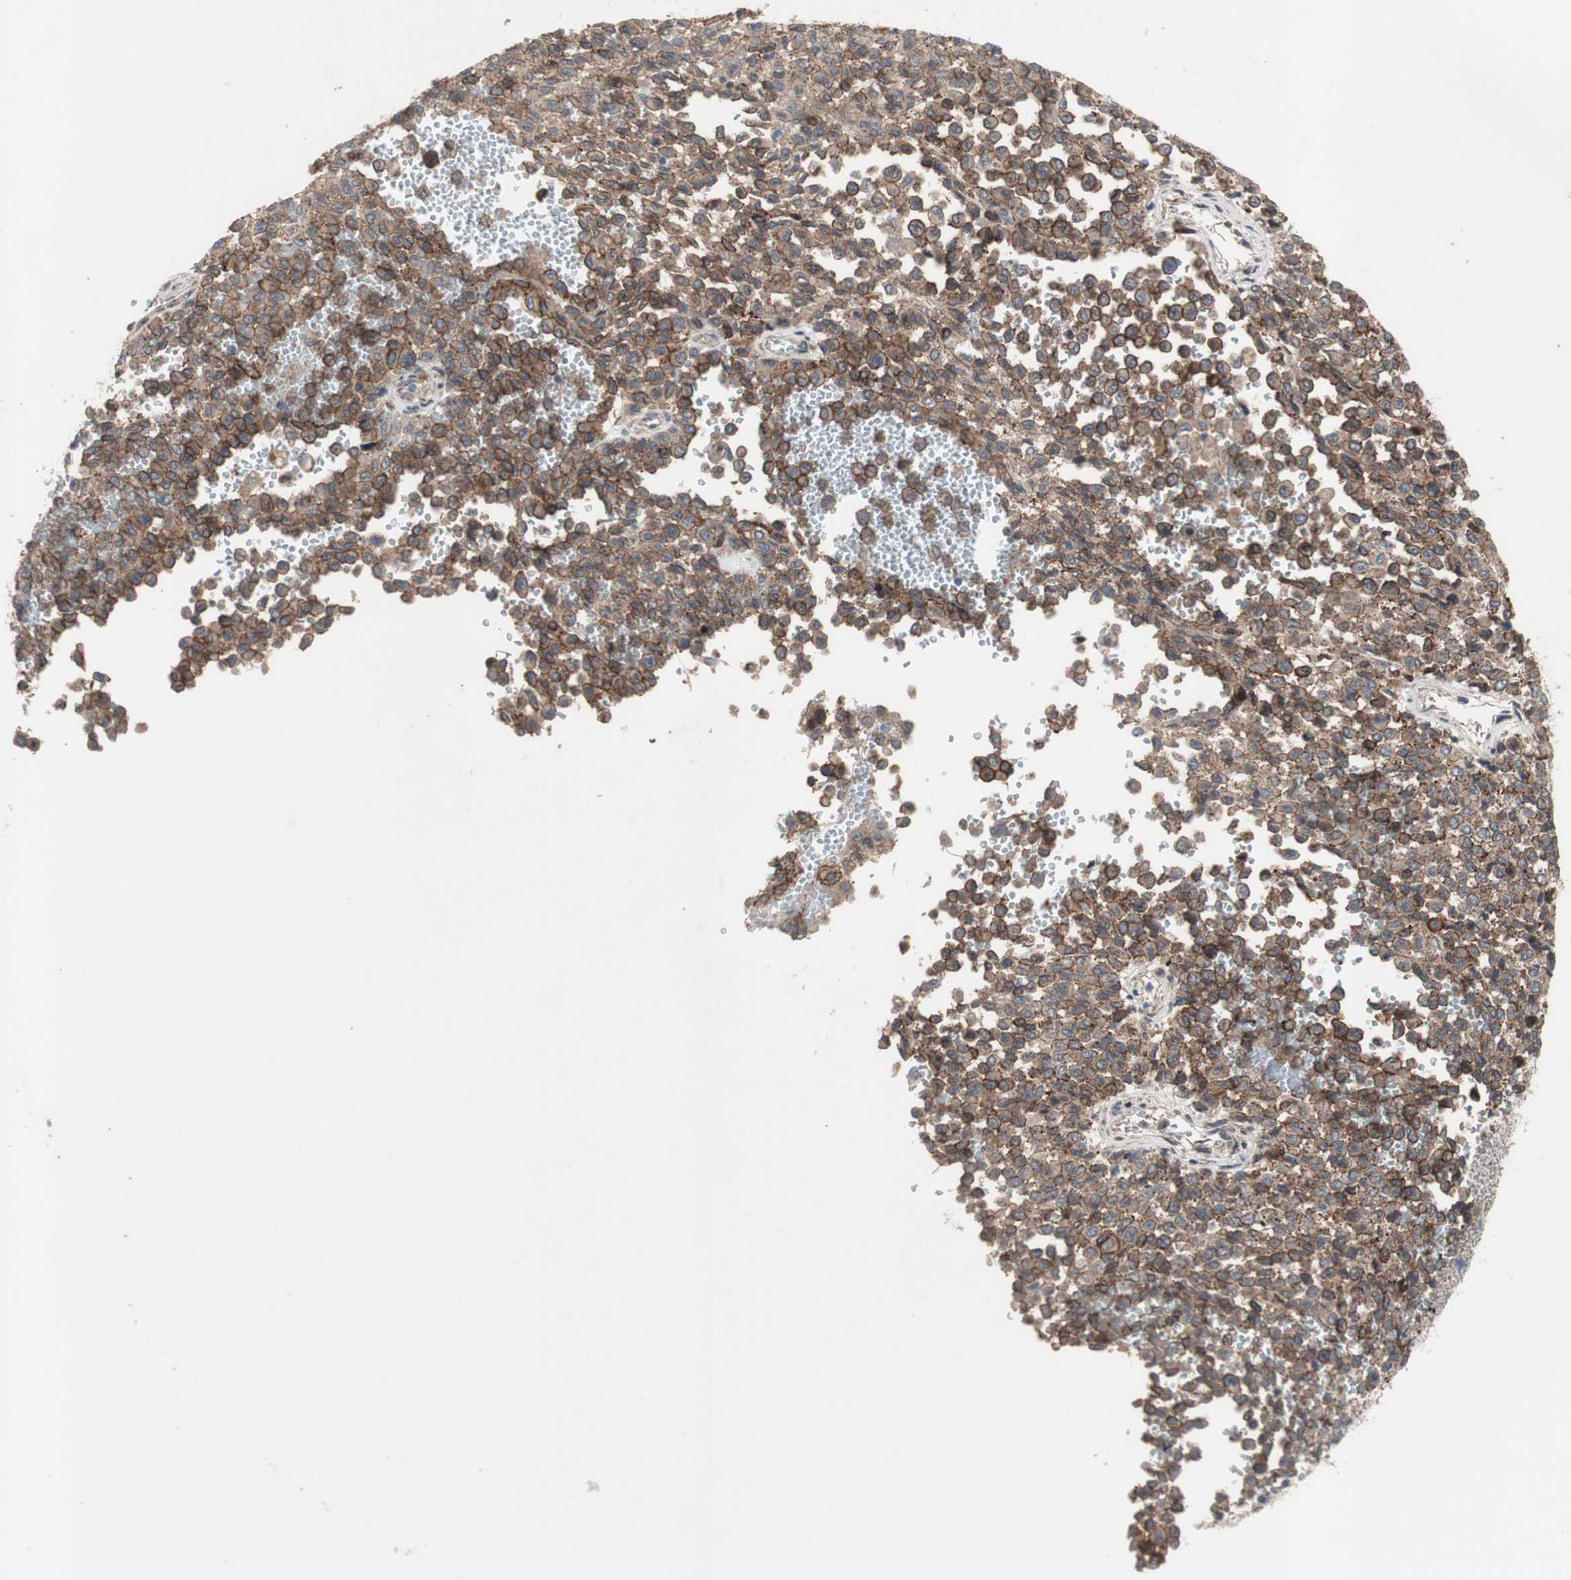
{"staining": {"intensity": "moderate", "quantity": ">75%", "location": "cytoplasmic/membranous"}, "tissue": "melanoma", "cell_type": "Tumor cells", "image_type": "cancer", "snomed": [{"axis": "morphology", "description": "Malignant melanoma, Metastatic site"}, {"axis": "topography", "description": "Pancreas"}], "caption": "Melanoma stained with a protein marker reveals moderate staining in tumor cells.", "gene": "OAZ1", "patient": {"sex": "female", "age": 30}}